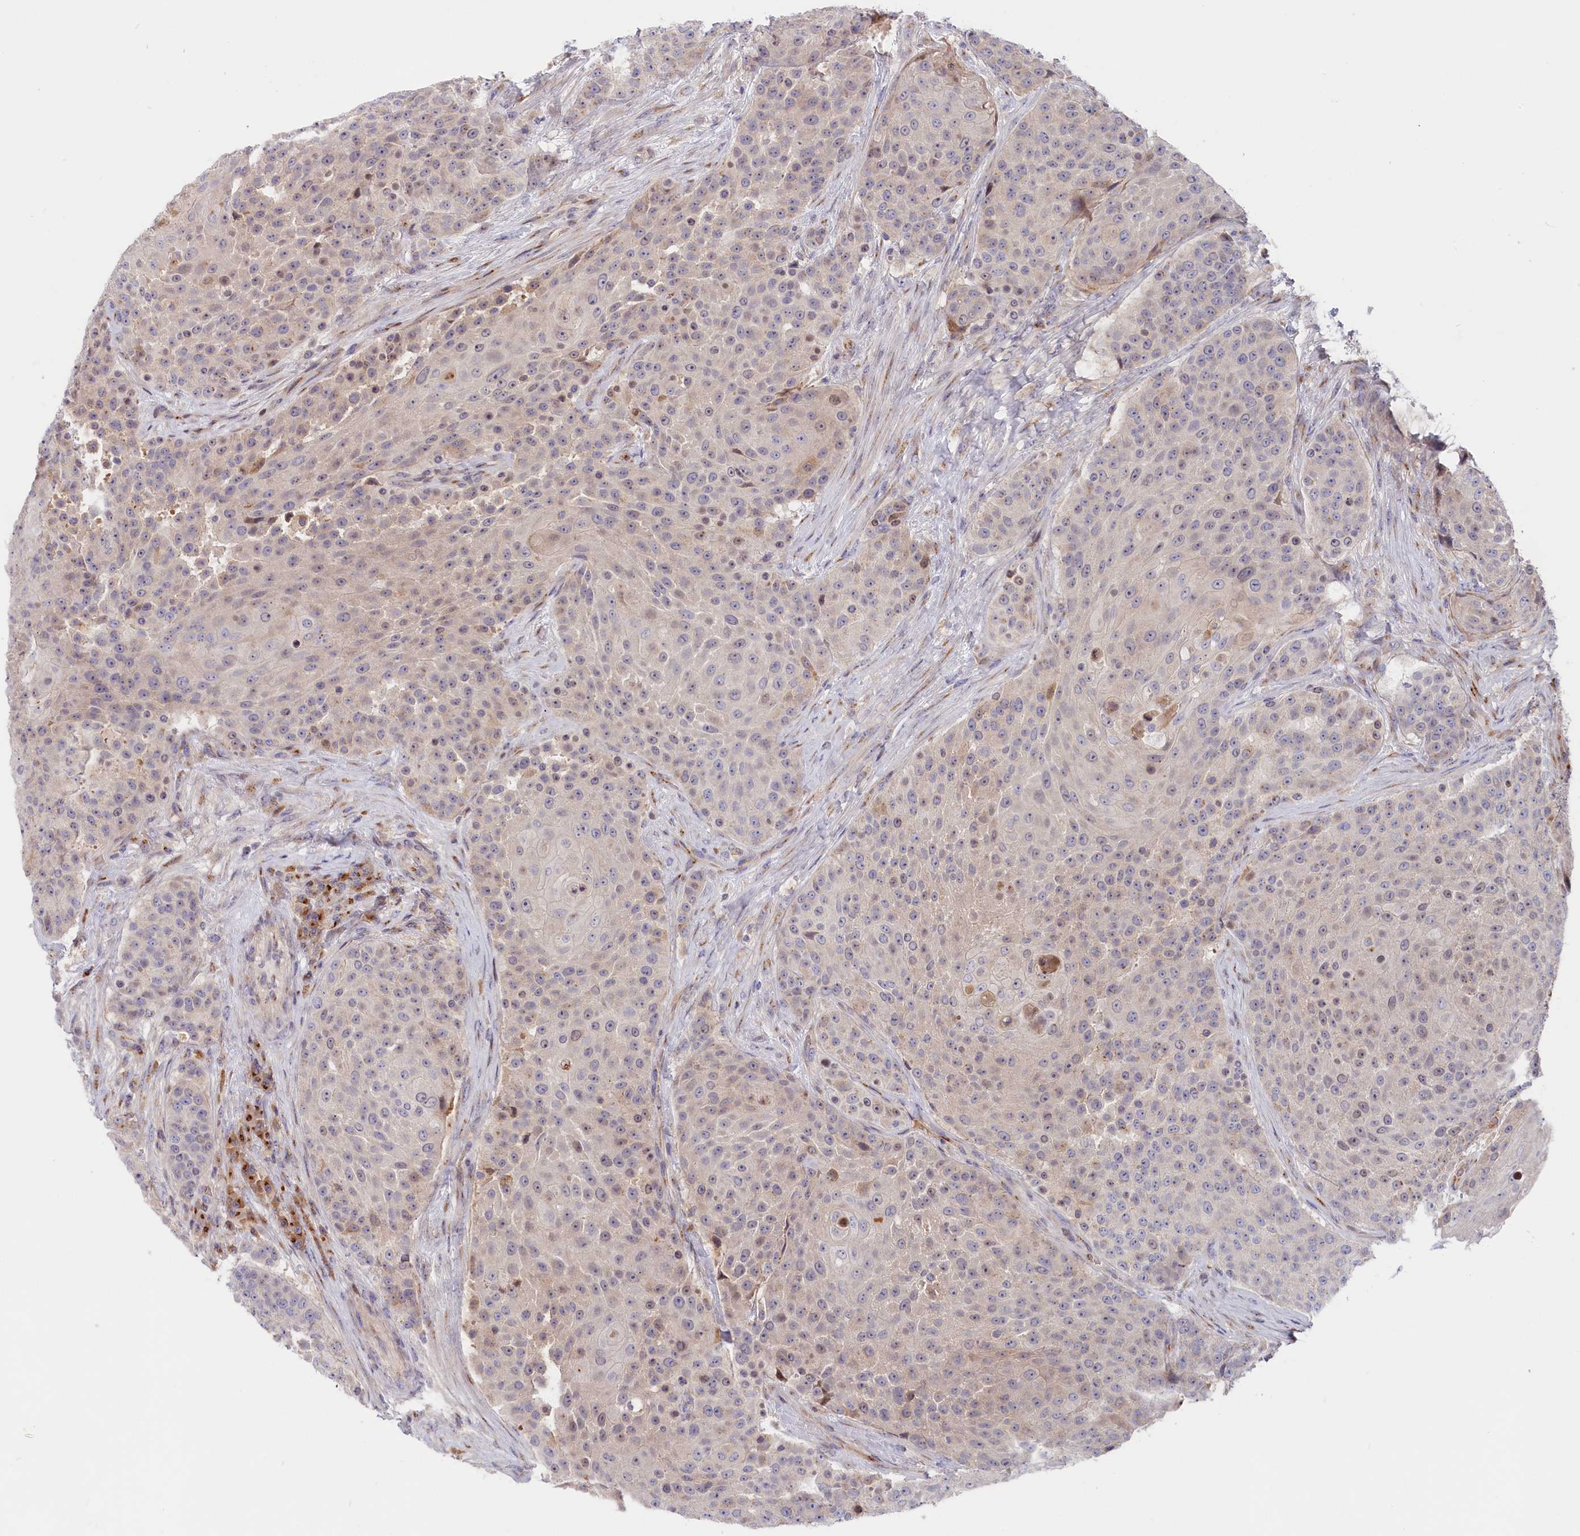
{"staining": {"intensity": "weak", "quantity": "<25%", "location": "nuclear"}, "tissue": "urothelial cancer", "cell_type": "Tumor cells", "image_type": "cancer", "snomed": [{"axis": "morphology", "description": "Urothelial carcinoma, High grade"}, {"axis": "topography", "description": "Urinary bladder"}], "caption": "There is no significant positivity in tumor cells of high-grade urothelial carcinoma.", "gene": "CHST12", "patient": {"sex": "female", "age": 63}}